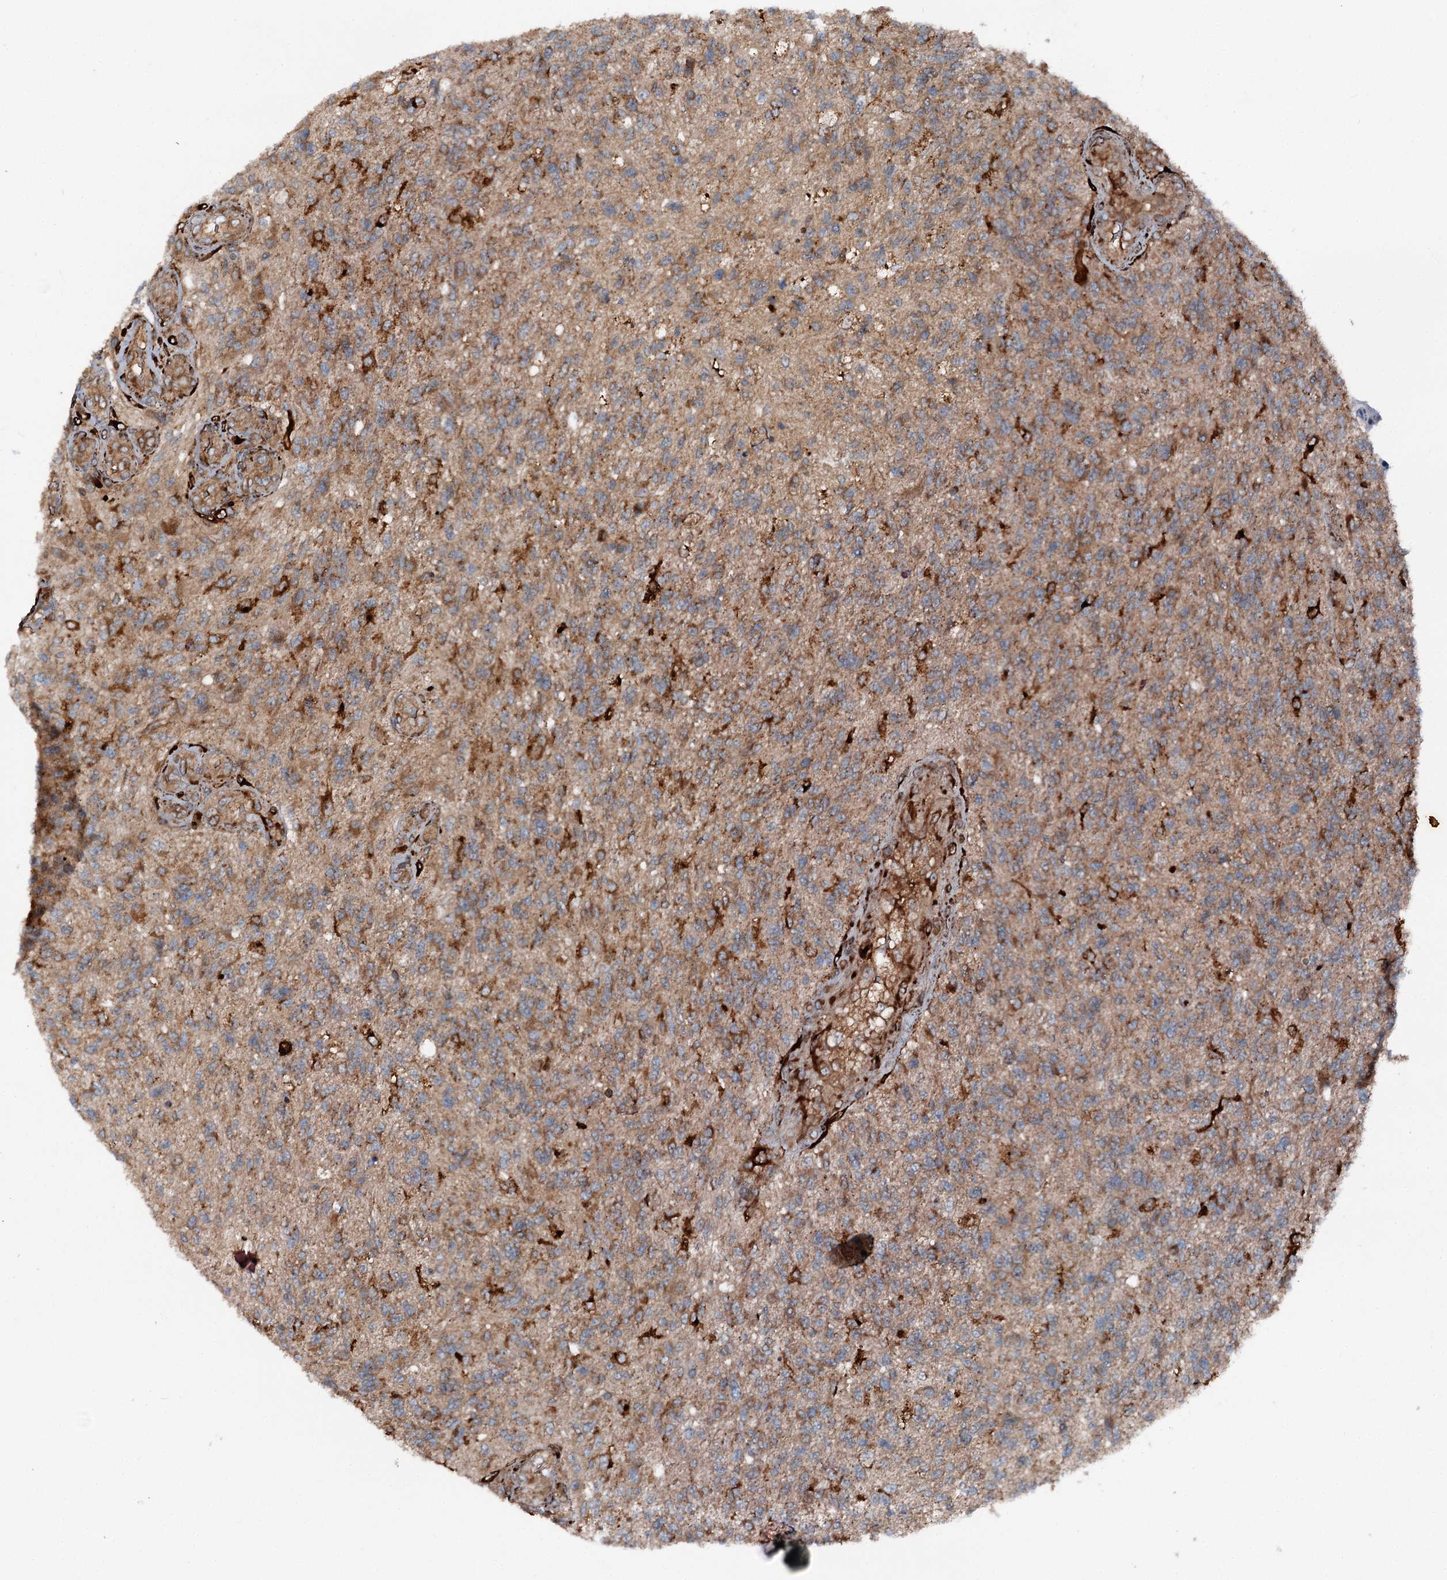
{"staining": {"intensity": "weak", "quantity": "25%-75%", "location": "cytoplasmic/membranous"}, "tissue": "glioma", "cell_type": "Tumor cells", "image_type": "cancer", "snomed": [{"axis": "morphology", "description": "Glioma, malignant, High grade"}, {"axis": "topography", "description": "Brain"}], "caption": "Tumor cells show low levels of weak cytoplasmic/membranous expression in approximately 25%-75% of cells in human glioma. The staining was performed using DAB (3,3'-diaminobenzidine), with brown indicating positive protein expression. Nuclei are stained blue with hematoxylin.", "gene": "DDIAS", "patient": {"sex": "male", "age": 56}}